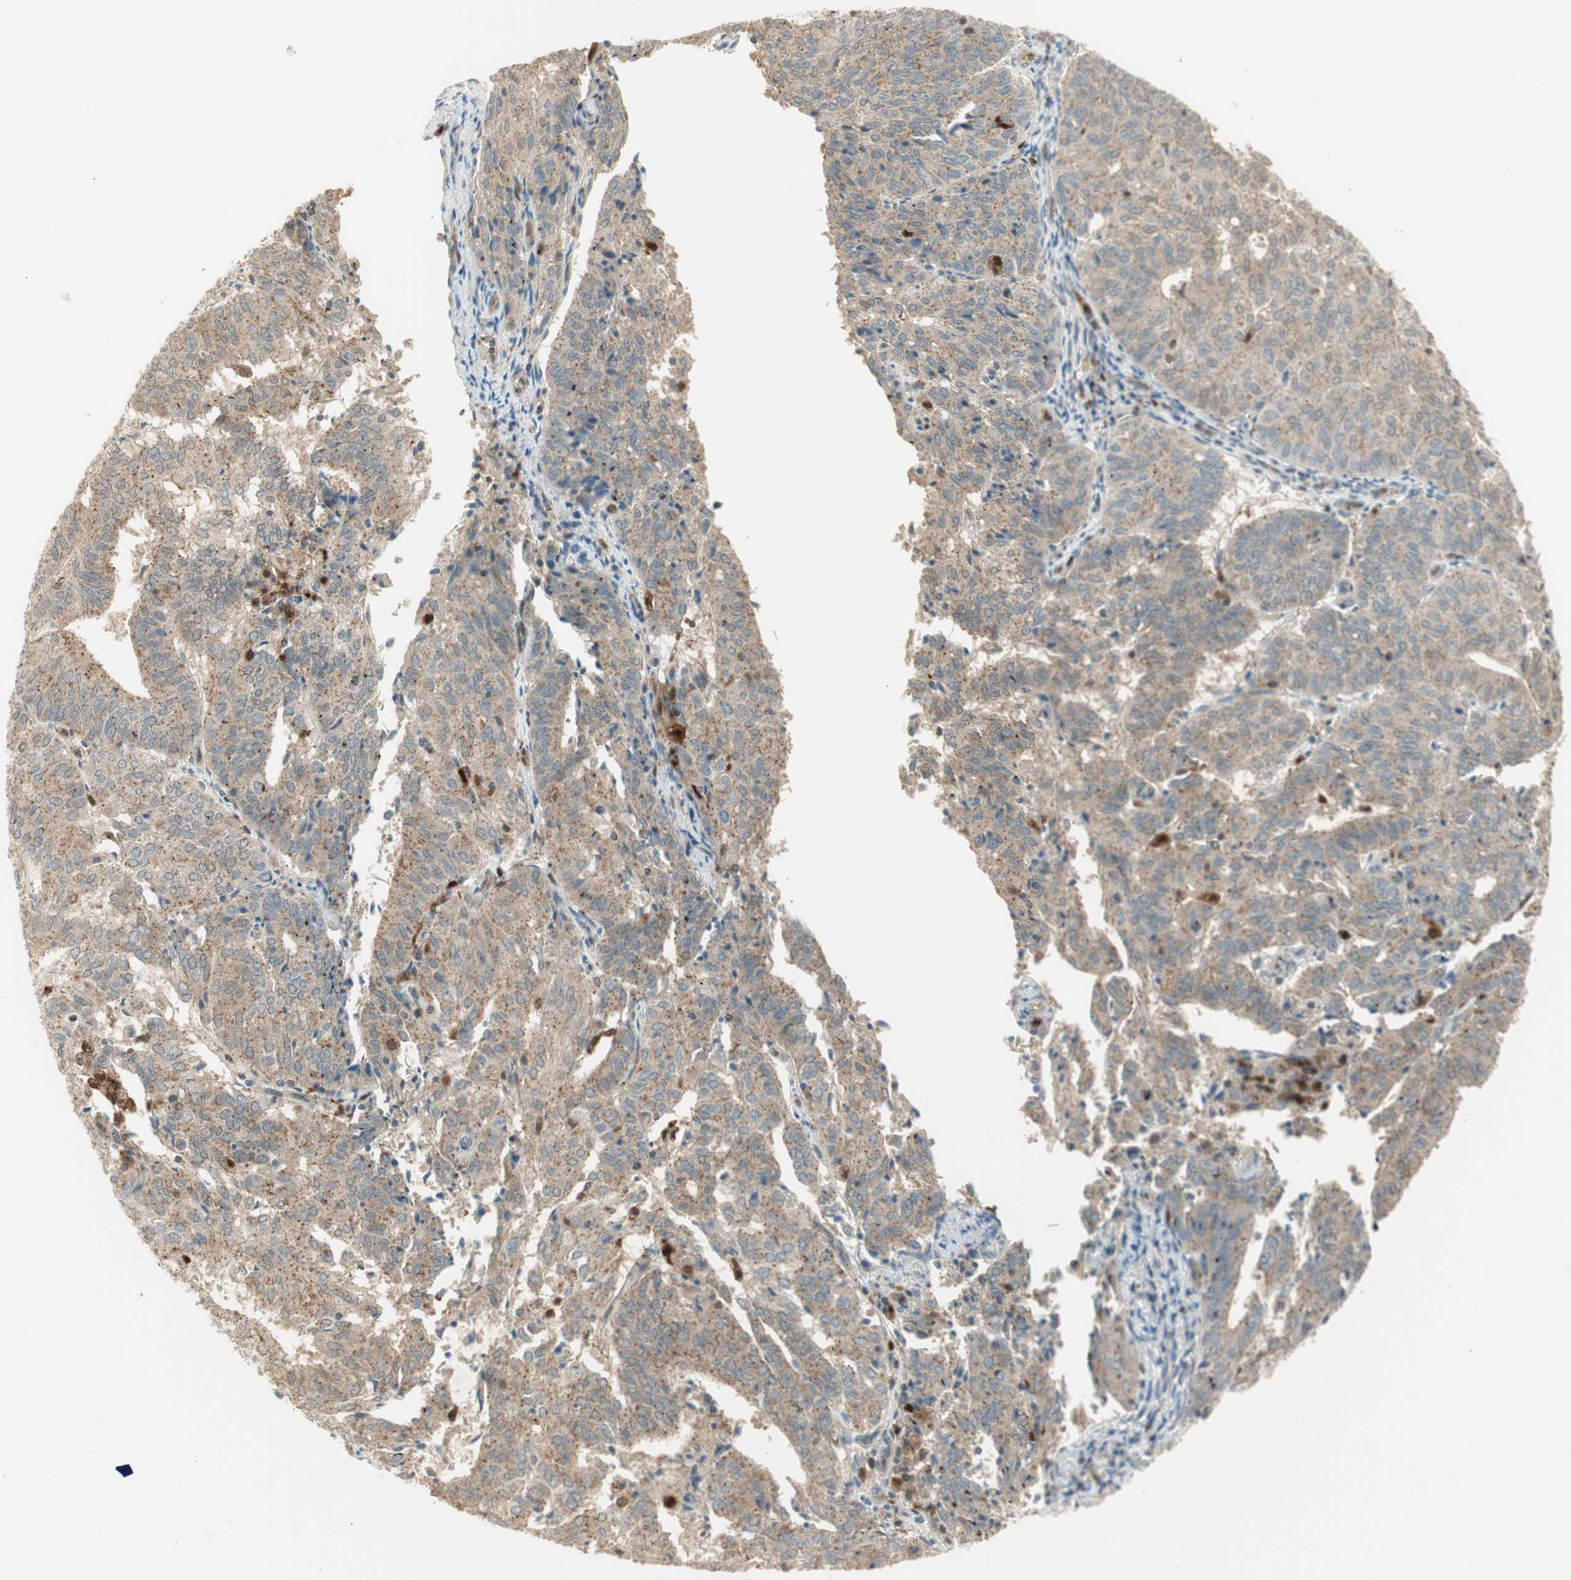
{"staining": {"intensity": "moderate", "quantity": ">75%", "location": "cytoplasmic/membranous"}, "tissue": "endometrial cancer", "cell_type": "Tumor cells", "image_type": "cancer", "snomed": [{"axis": "morphology", "description": "Adenocarcinoma, NOS"}, {"axis": "topography", "description": "Uterus"}], "caption": "Endometrial cancer (adenocarcinoma) stained with DAB (3,3'-diaminobenzidine) immunohistochemistry (IHC) displays medium levels of moderate cytoplasmic/membranous expression in approximately >75% of tumor cells. The protein is shown in brown color, while the nuclei are stained blue.", "gene": "LTA4H", "patient": {"sex": "female", "age": 60}}